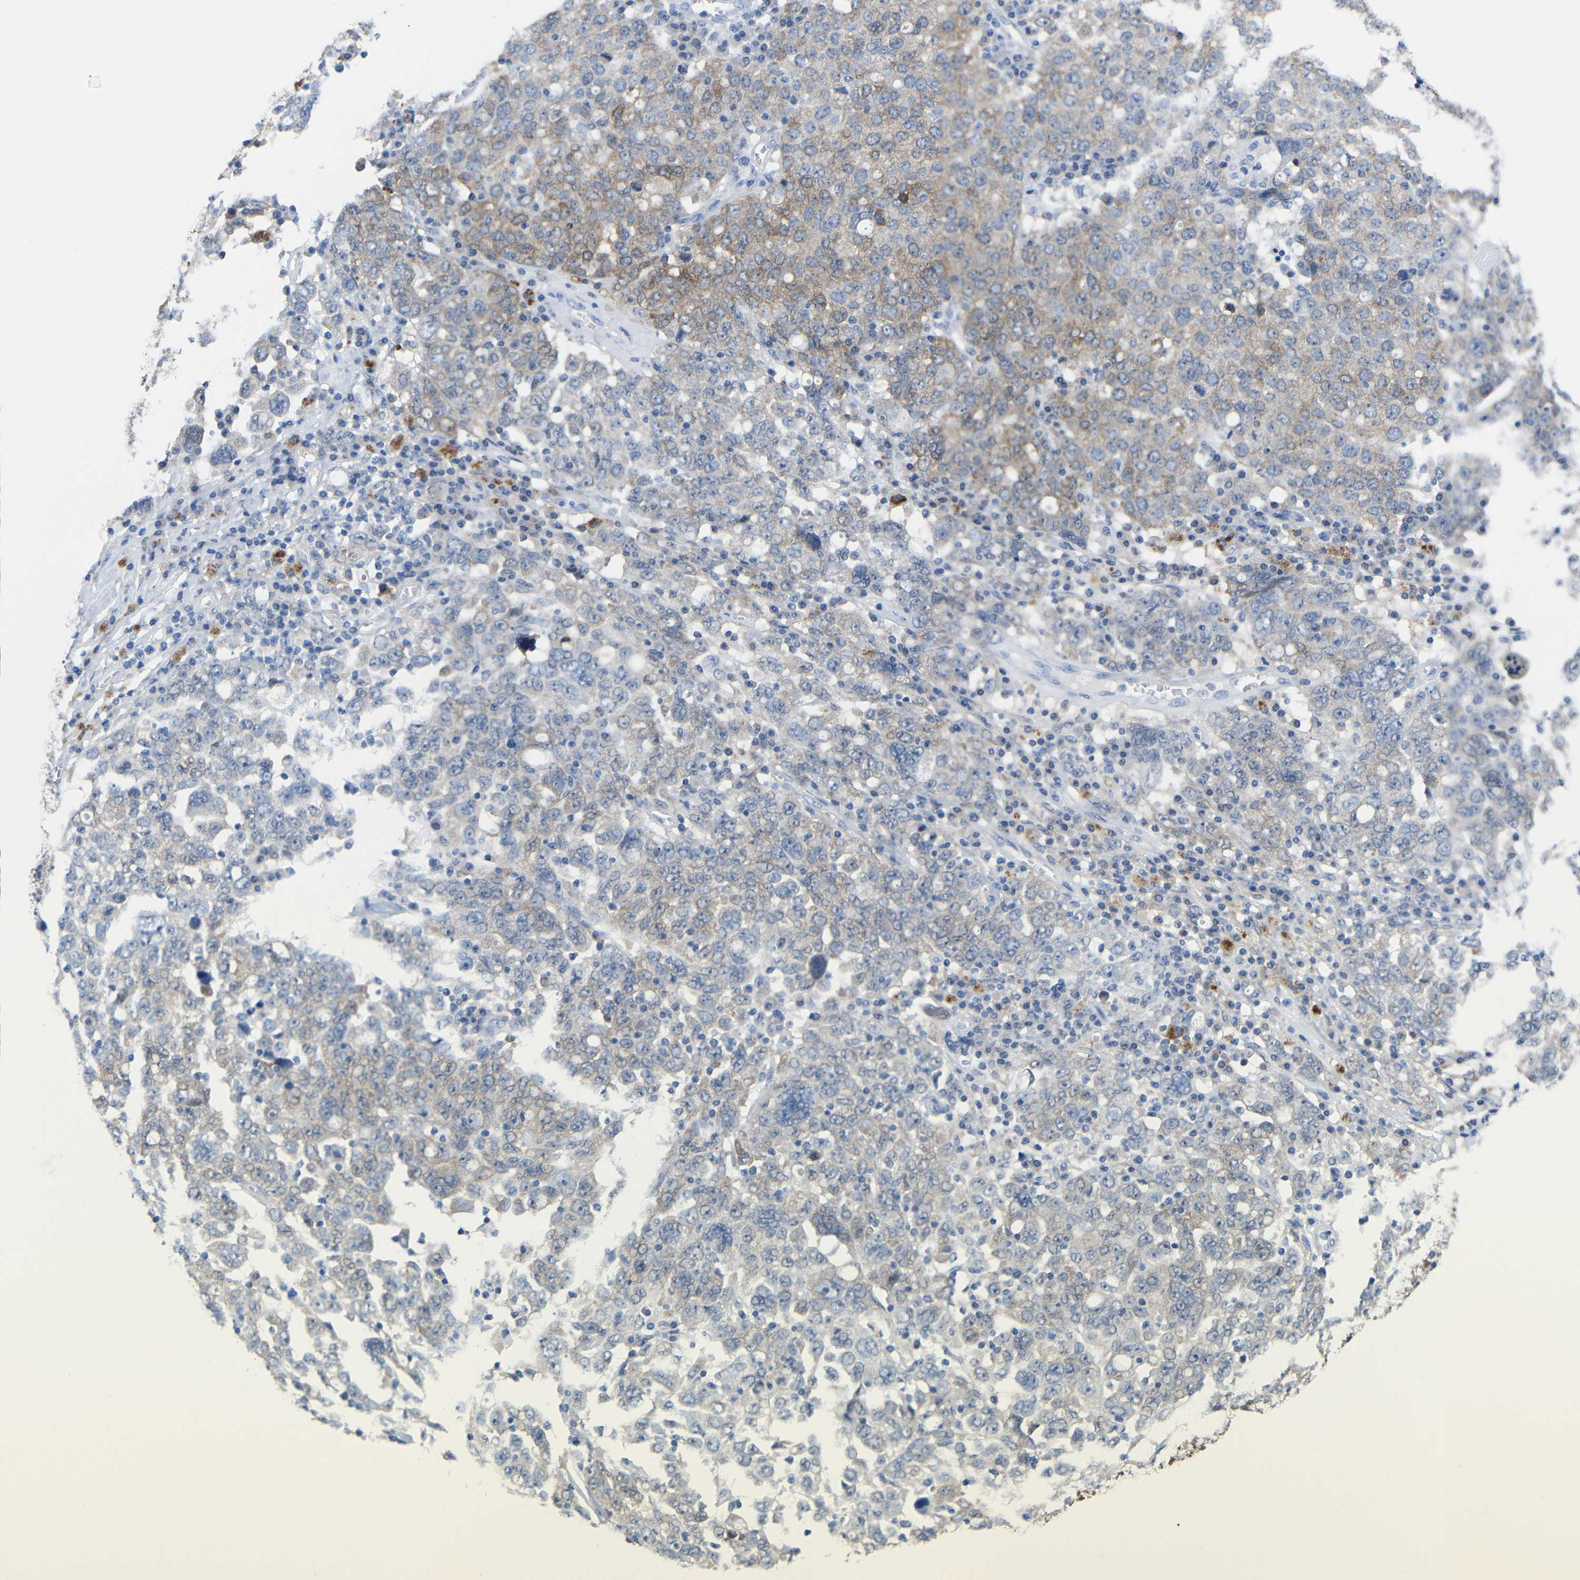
{"staining": {"intensity": "weak", "quantity": "25%-75%", "location": "cytoplasmic/membranous"}, "tissue": "ovarian cancer", "cell_type": "Tumor cells", "image_type": "cancer", "snomed": [{"axis": "morphology", "description": "Carcinoma, endometroid"}, {"axis": "topography", "description": "Ovary"}], "caption": "Immunohistochemical staining of human ovarian endometroid carcinoma displays low levels of weak cytoplasmic/membranous positivity in about 25%-75% of tumor cells. (IHC, brightfield microscopy, high magnification).", "gene": "PEBP1", "patient": {"sex": "female", "age": 62}}